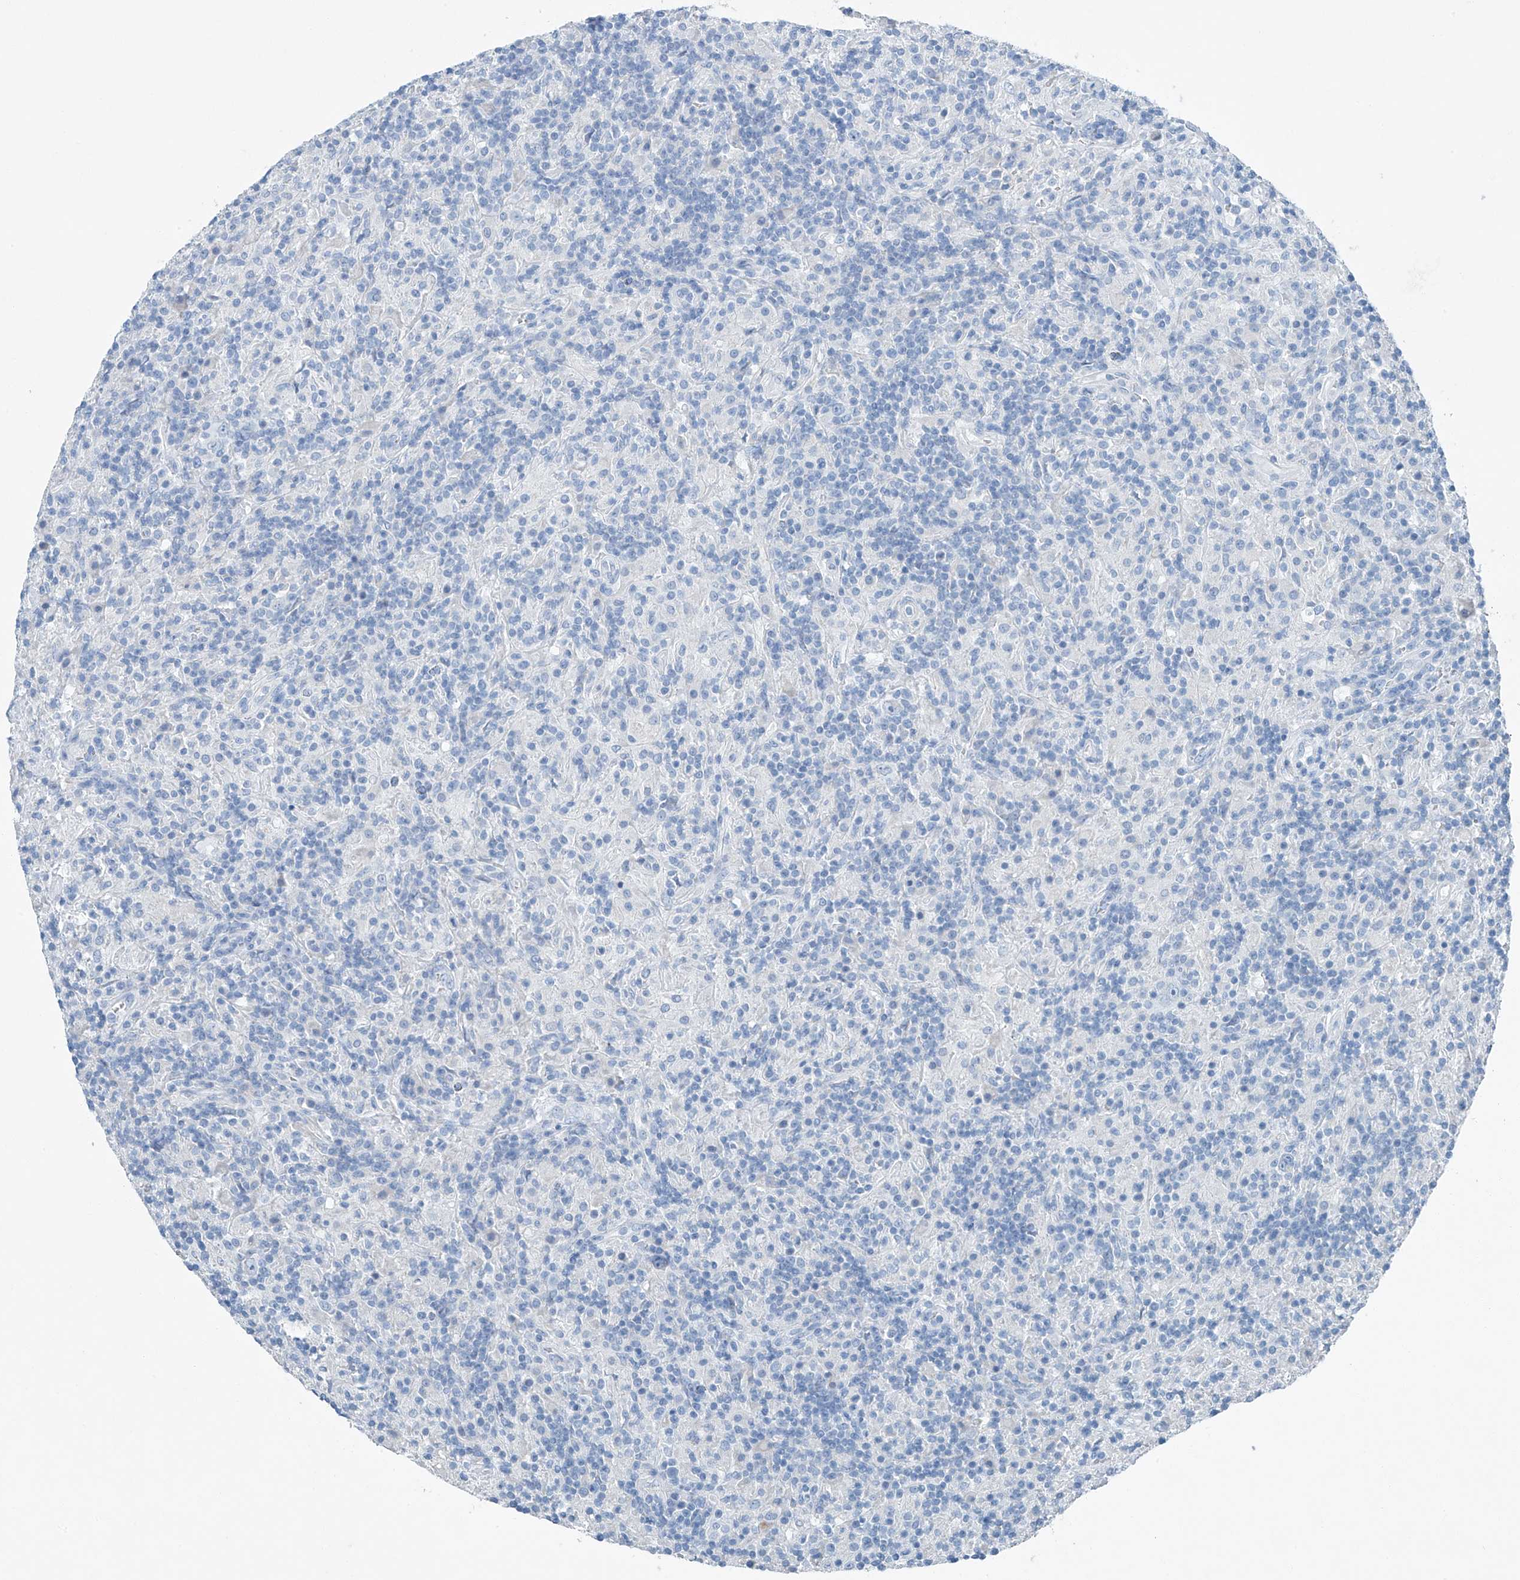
{"staining": {"intensity": "negative", "quantity": "none", "location": "none"}, "tissue": "lymphoma", "cell_type": "Tumor cells", "image_type": "cancer", "snomed": [{"axis": "morphology", "description": "Hodgkin's disease, NOS"}, {"axis": "topography", "description": "Lymph node"}], "caption": "Tumor cells are negative for brown protein staining in lymphoma.", "gene": "C1orf87", "patient": {"sex": "male", "age": 70}}